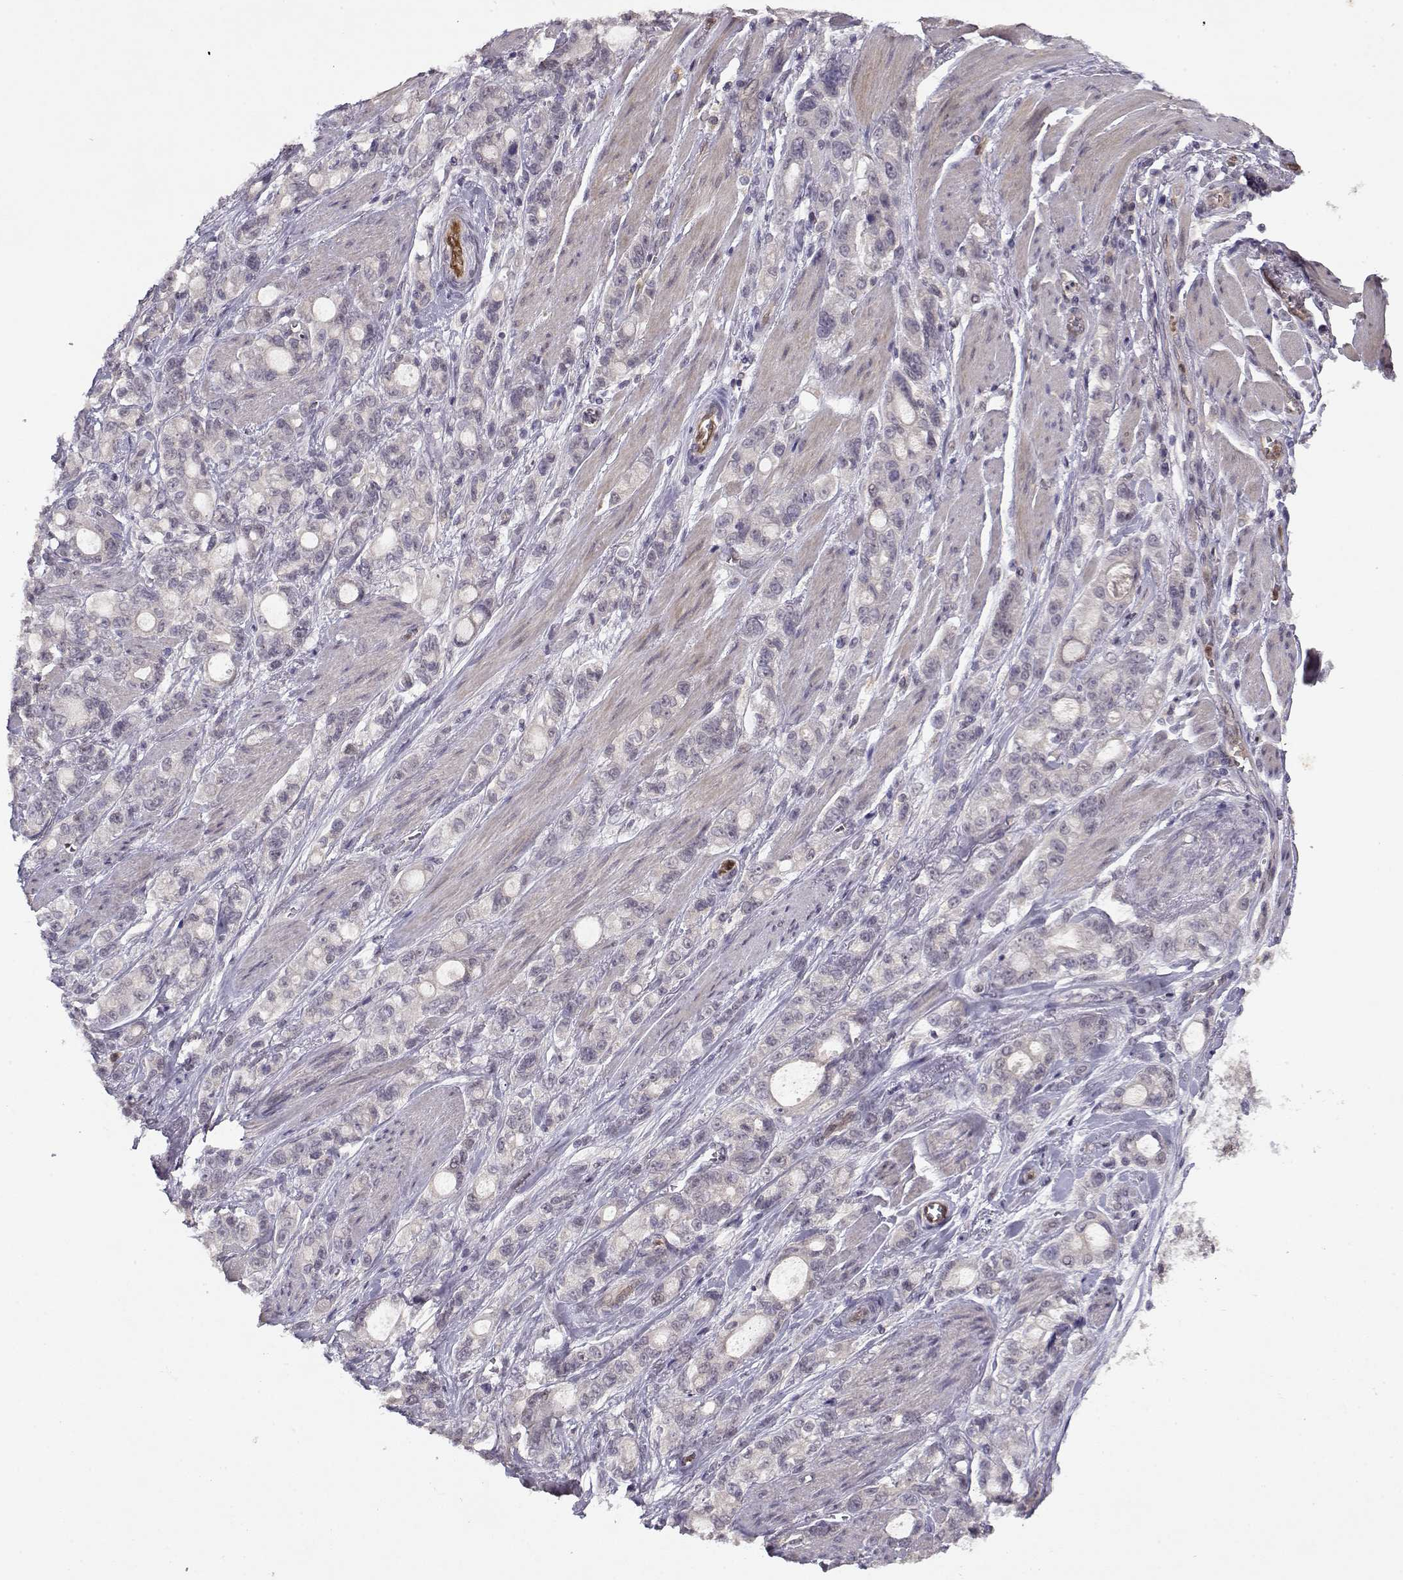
{"staining": {"intensity": "negative", "quantity": "none", "location": "none"}, "tissue": "stomach cancer", "cell_type": "Tumor cells", "image_type": "cancer", "snomed": [{"axis": "morphology", "description": "Adenocarcinoma, NOS"}, {"axis": "topography", "description": "Stomach"}], "caption": "Micrograph shows no protein expression in tumor cells of stomach adenocarcinoma tissue.", "gene": "BMX", "patient": {"sex": "male", "age": 63}}